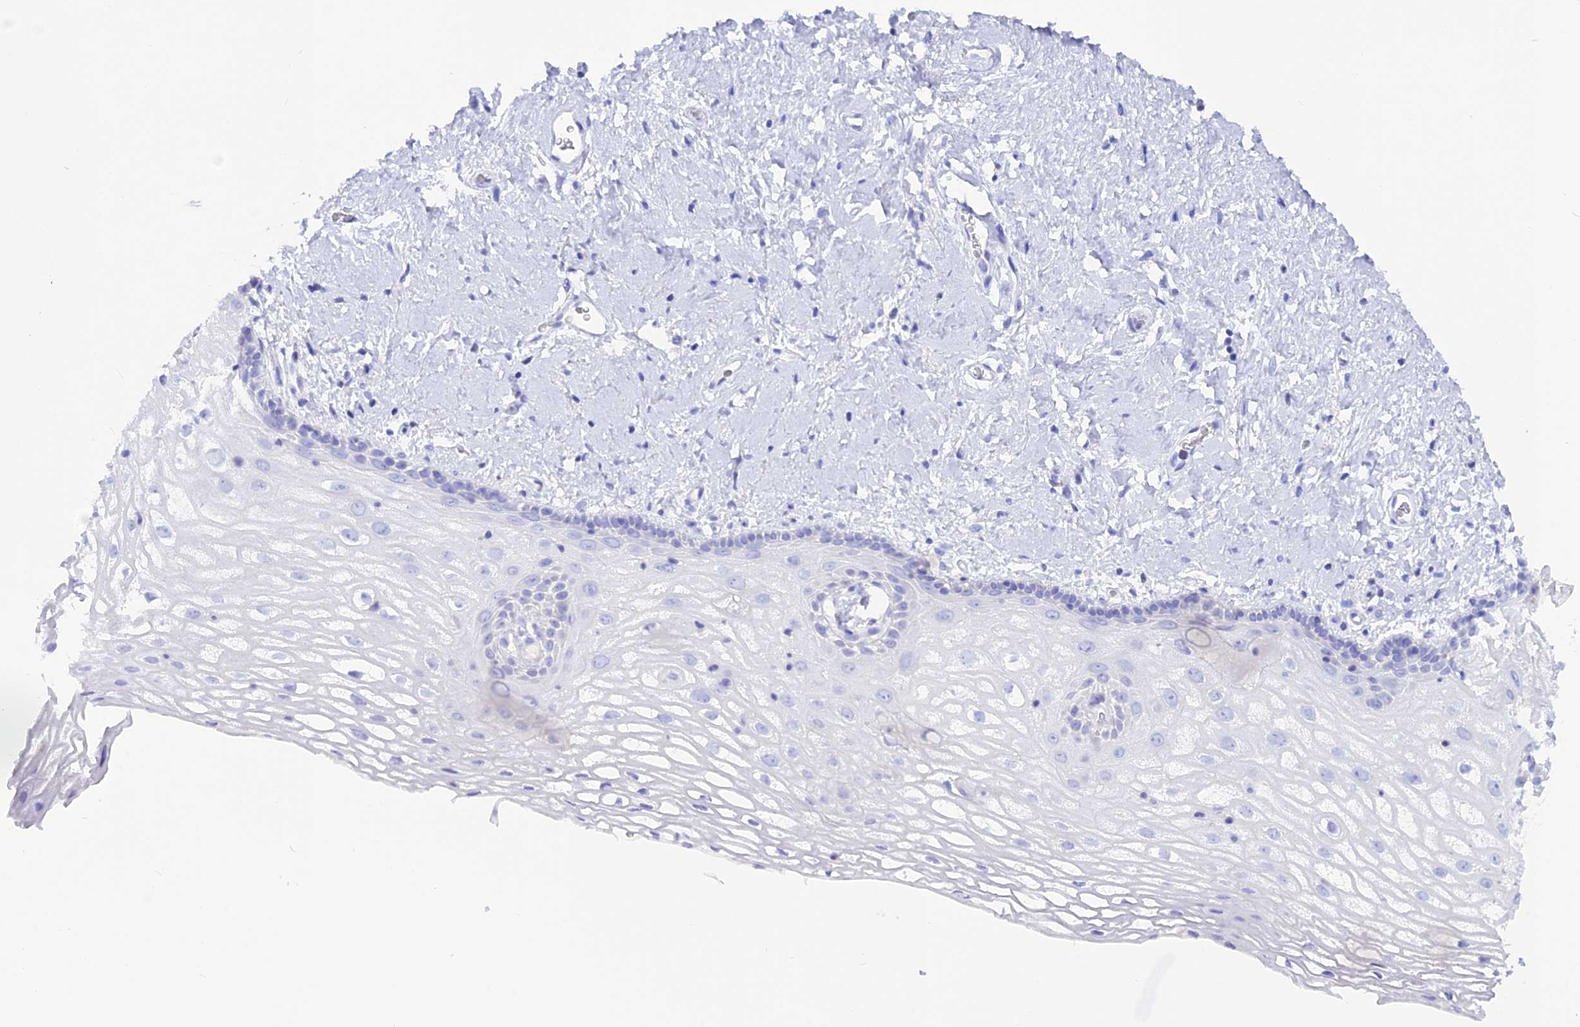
{"staining": {"intensity": "negative", "quantity": "none", "location": "none"}, "tissue": "vagina", "cell_type": "Squamous epithelial cells", "image_type": "normal", "snomed": [{"axis": "morphology", "description": "Normal tissue, NOS"}, {"axis": "morphology", "description": "Adenocarcinoma, NOS"}, {"axis": "topography", "description": "Rectum"}, {"axis": "topography", "description": "Vagina"}], "caption": "DAB immunohistochemical staining of normal human vagina exhibits no significant expression in squamous epithelial cells.", "gene": "GLYATL1B", "patient": {"sex": "female", "age": 71}}